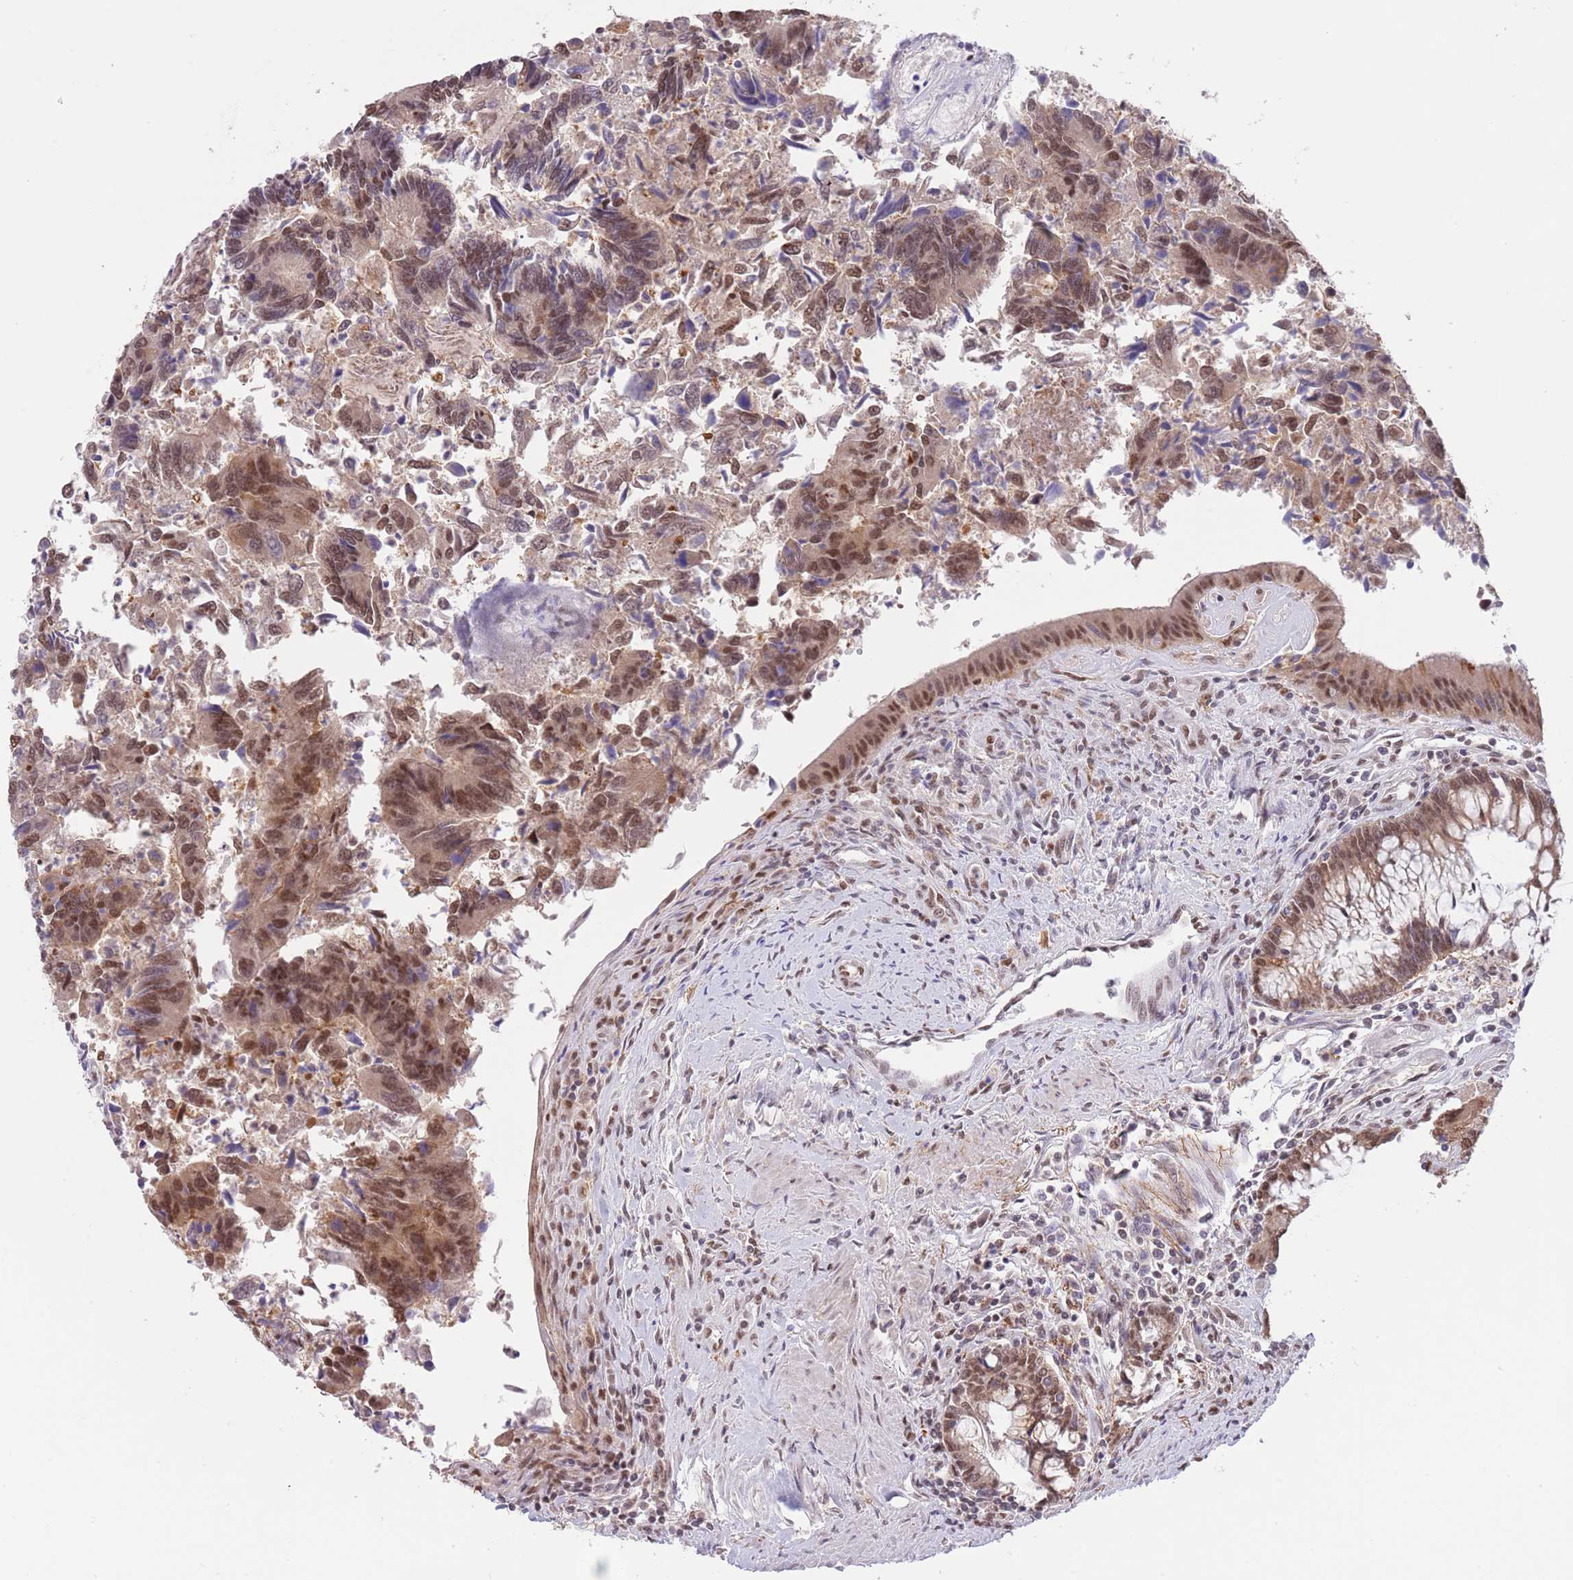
{"staining": {"intensity": "moderate", "quantity": ">75%", "location": "nuclear"}, "tissue": "colorectal cancer", "cell_type": "Tumor cells", "image_type": "cancer", "snomed": [{"axis": "morphology", "description": "Adenocarcinoma, NOS"}, {"axis": "topography", "description": "Colon"}], "caption": "A brown stain labels moderate nuclear positivity of a protein in human colorectal cancer (adenocarcinoma) tumor cells.", "gene": "TRIM32", "patient": {"sex": "female", "age": 67}}